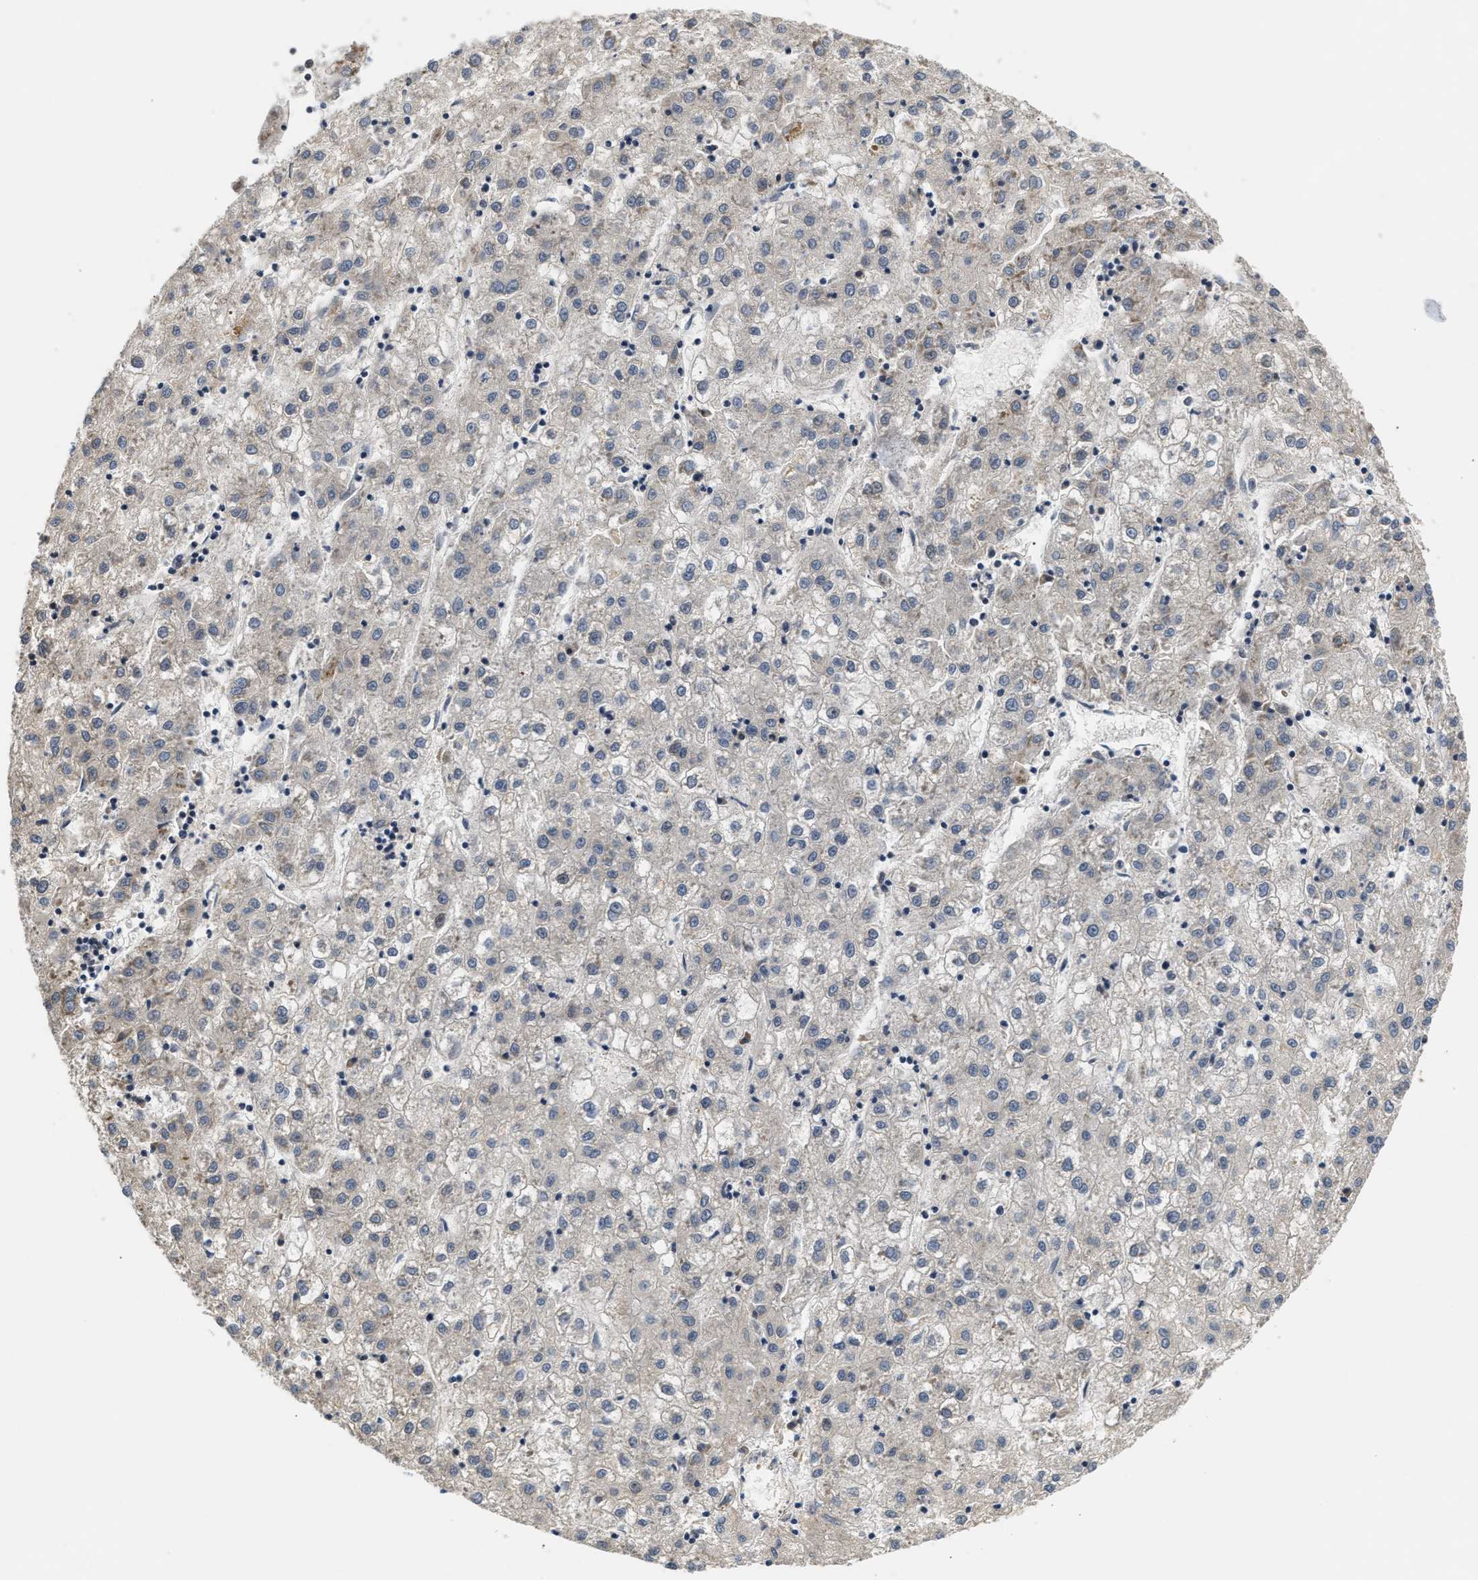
{"staining": {"intensity": "negative", "quantity": "none", "location": "none"}, "tissue": "liver cancer", "cell_type": "Tumor cells", "image_type": "cancer", "snomed": [{"axis": "morphology", "description": "Carcinoma, Hepatocellular, NOS"}, {"axis": "topography", "description": "Liver"}], "caption": "Tumor cells show no significant protein staining in liver hepatocellular carcinoma. (Stains: DAB IHC with hematoxylin counter stain, Microscopy: brightfield microscopy at high magnification).", "gene": "TNIP2", "patient": {"sex": "male", "age": 72}}